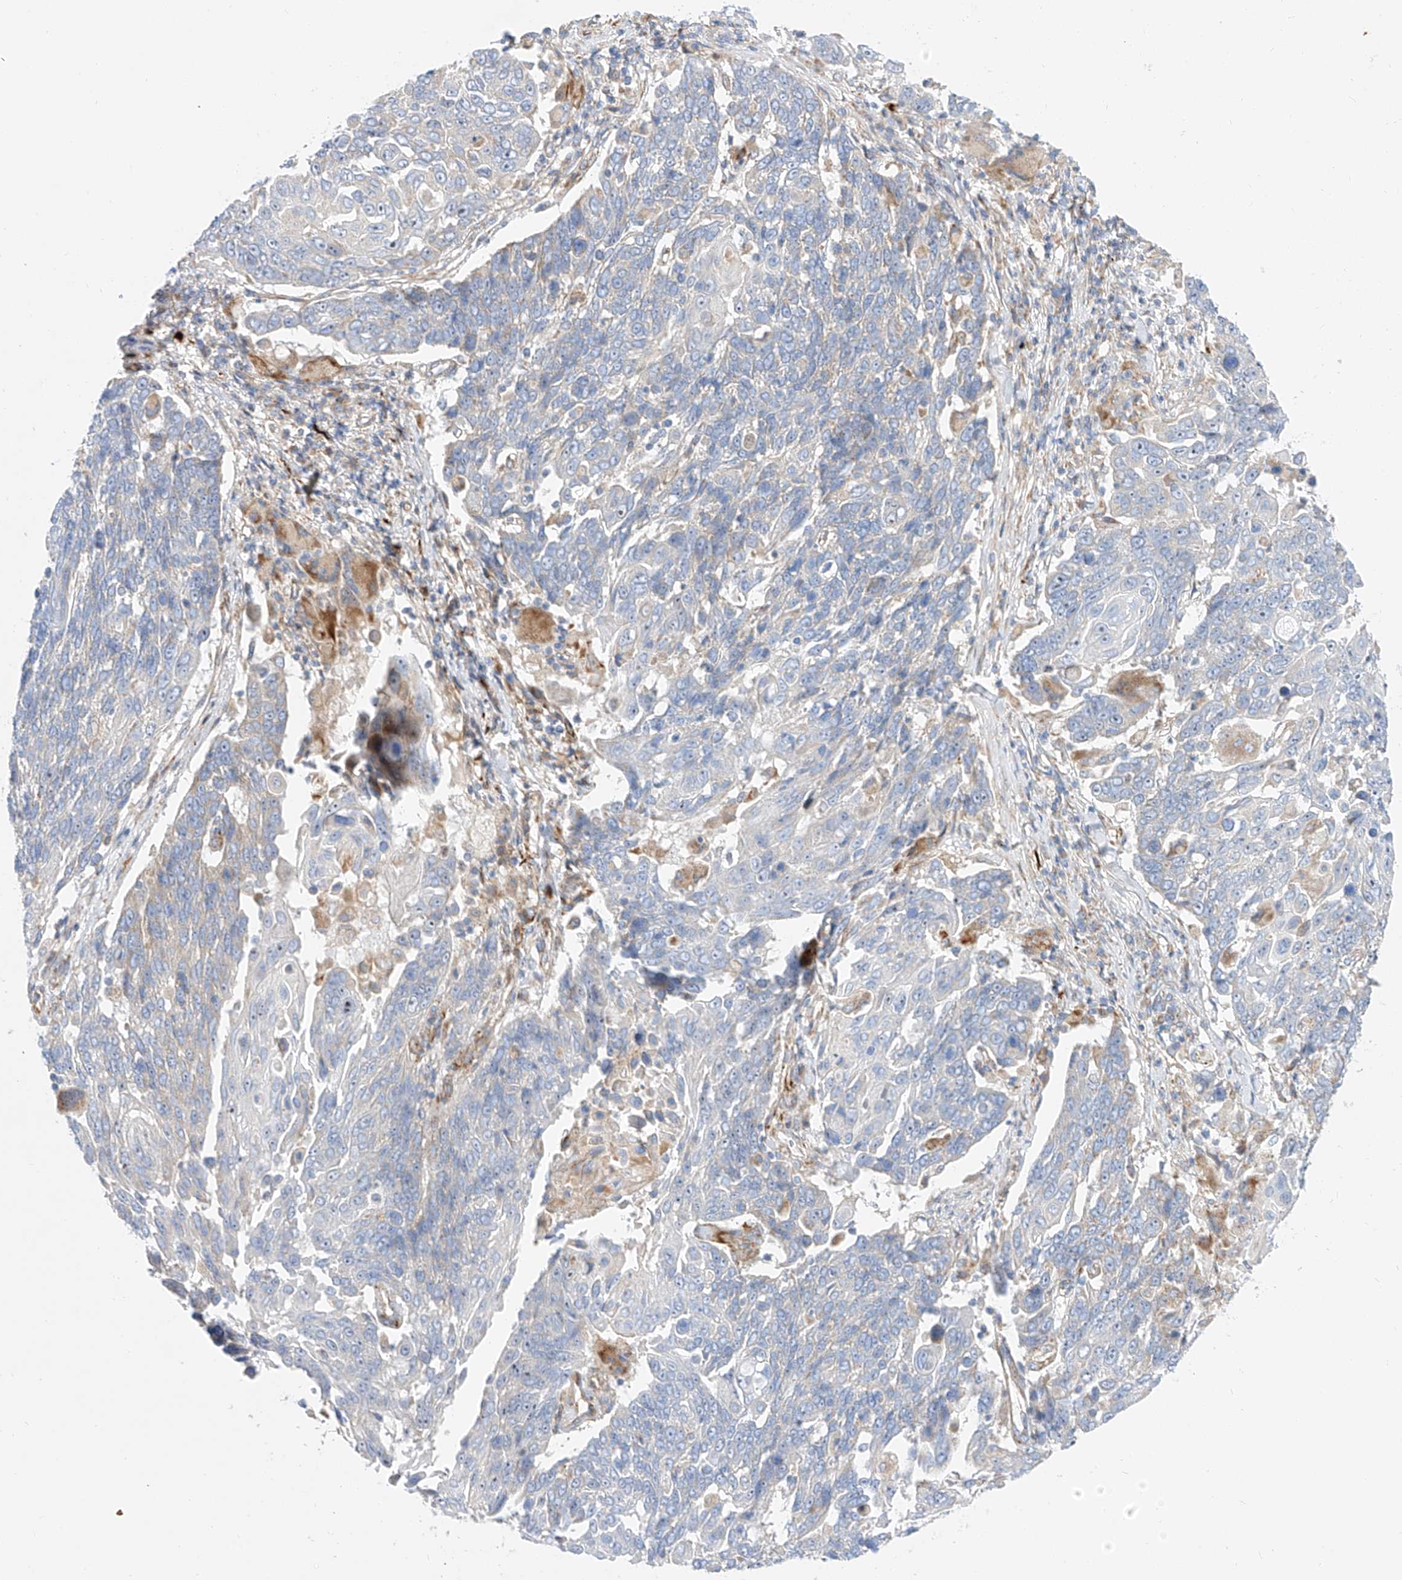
{"staining": {"intensity": "negative", "quantity": "none", "location": "none"}, "tissue": "lung cancer", "cell_type": "Tumor cells", "image_type": "cancer", "snomed": [{"axis": "morphology", "description": "Squamous cell carcinoma, NOS"}, {"axis": "topography", "description": "Lung"}], "caption": "The micrograph reveals no staining of tumor cells in squamous cell carcinoma (lung). (DAB (3,3'-diaminobenzidine) IHC visualized using brightfield microscopy, high magnification).", "gene": "CST9", "patient": {"sex": "male", "age": 66}}